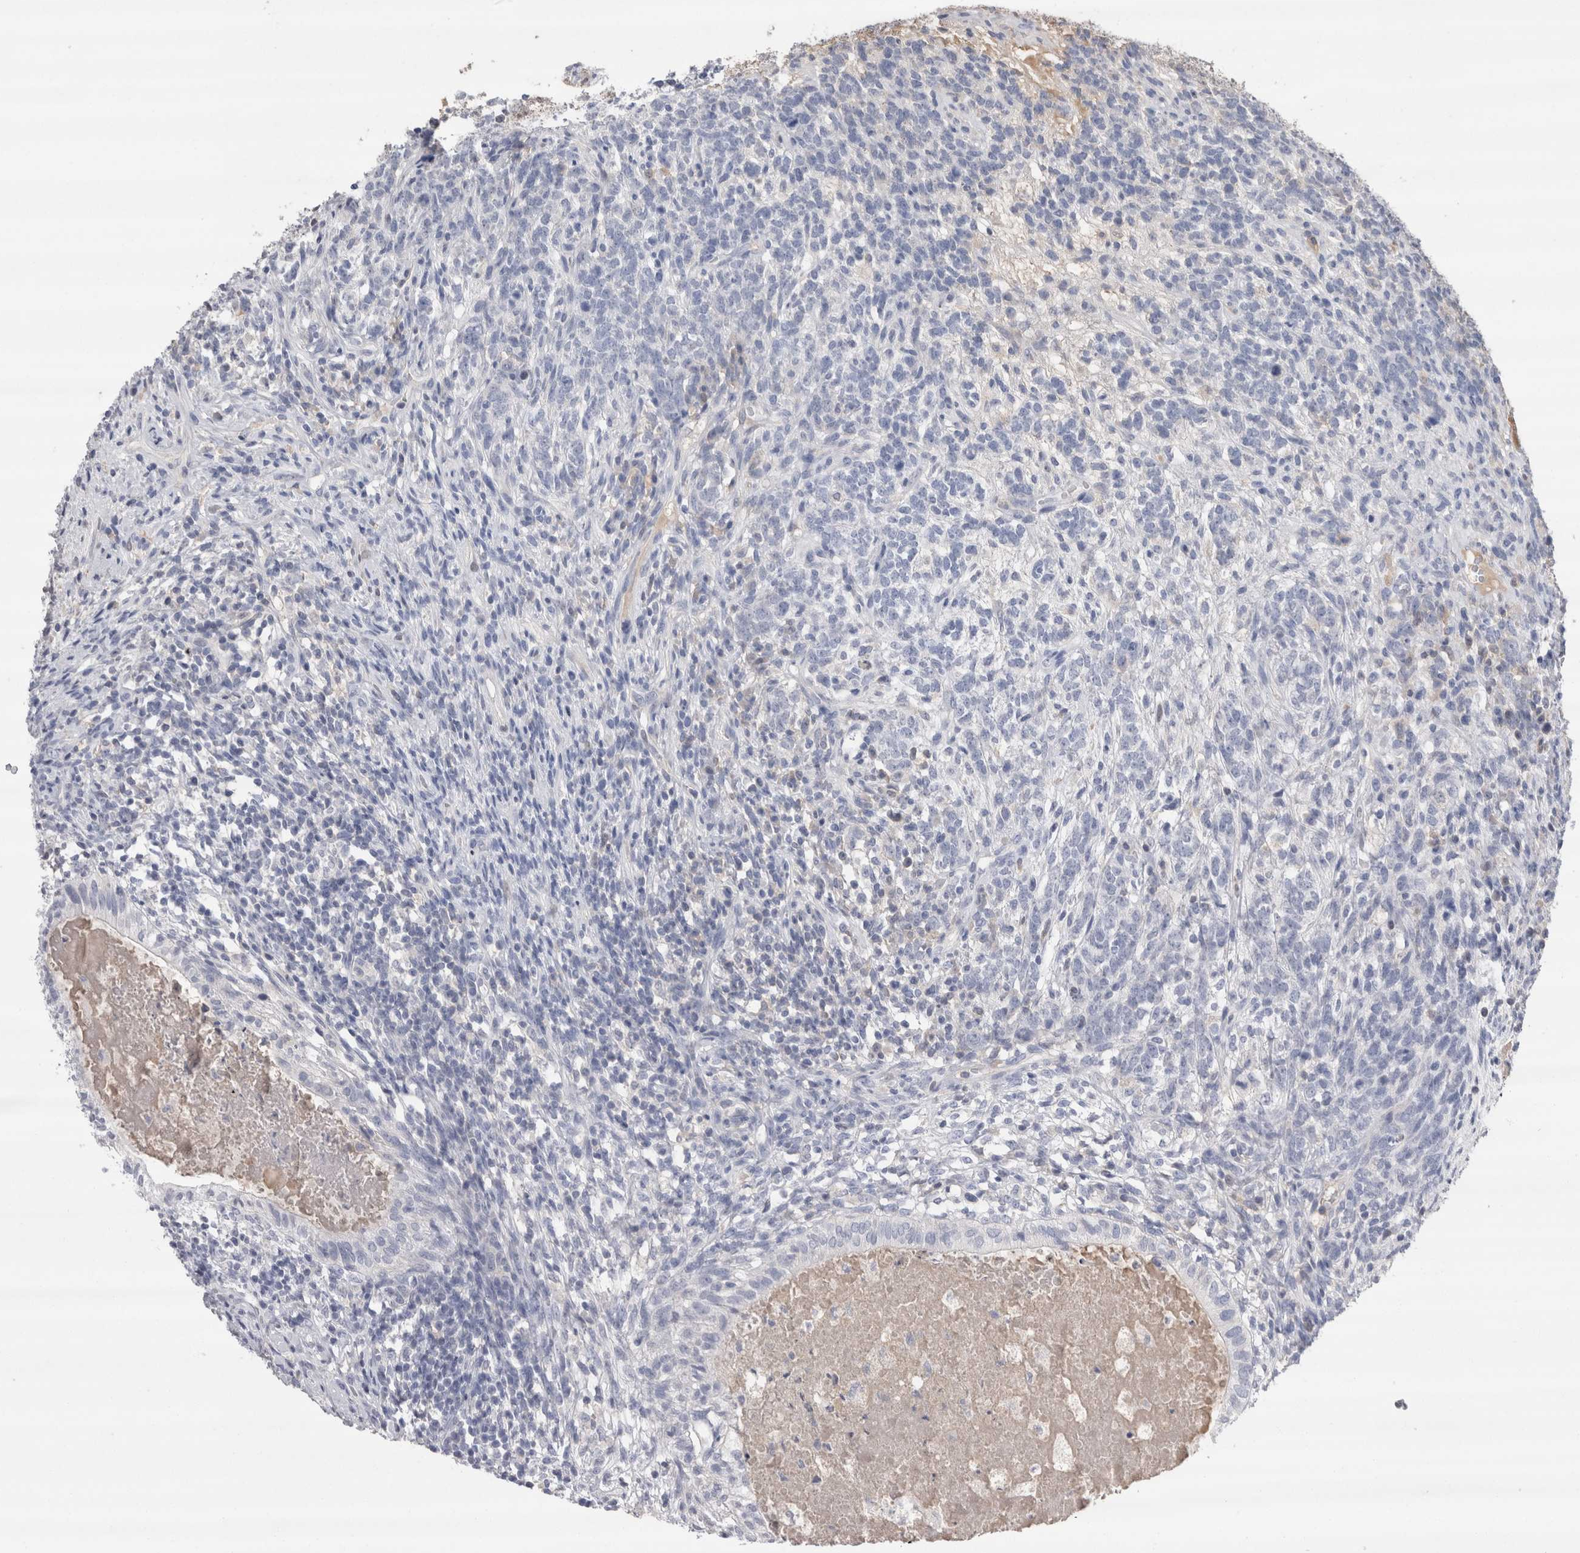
{"staining": {"intensity": "negative", "quantity": "none", "location": "none"}, "tissue": "testis cancer", "cell_type": "Tumor cells", "image_type": "cancer", "snomed": [{"axis": "morphology", "description": "Seminoma, NOS"}, {"axis": "morphology", "description": "Carcinoma, Embryonal, NOS"}, {"axis": "topography", "description": "Testis"}], "caption": "There is no significant staining in tumor cells of testis cancer.", "gene": "REG1A", "patient": {"sex": "male", "age": 28}}